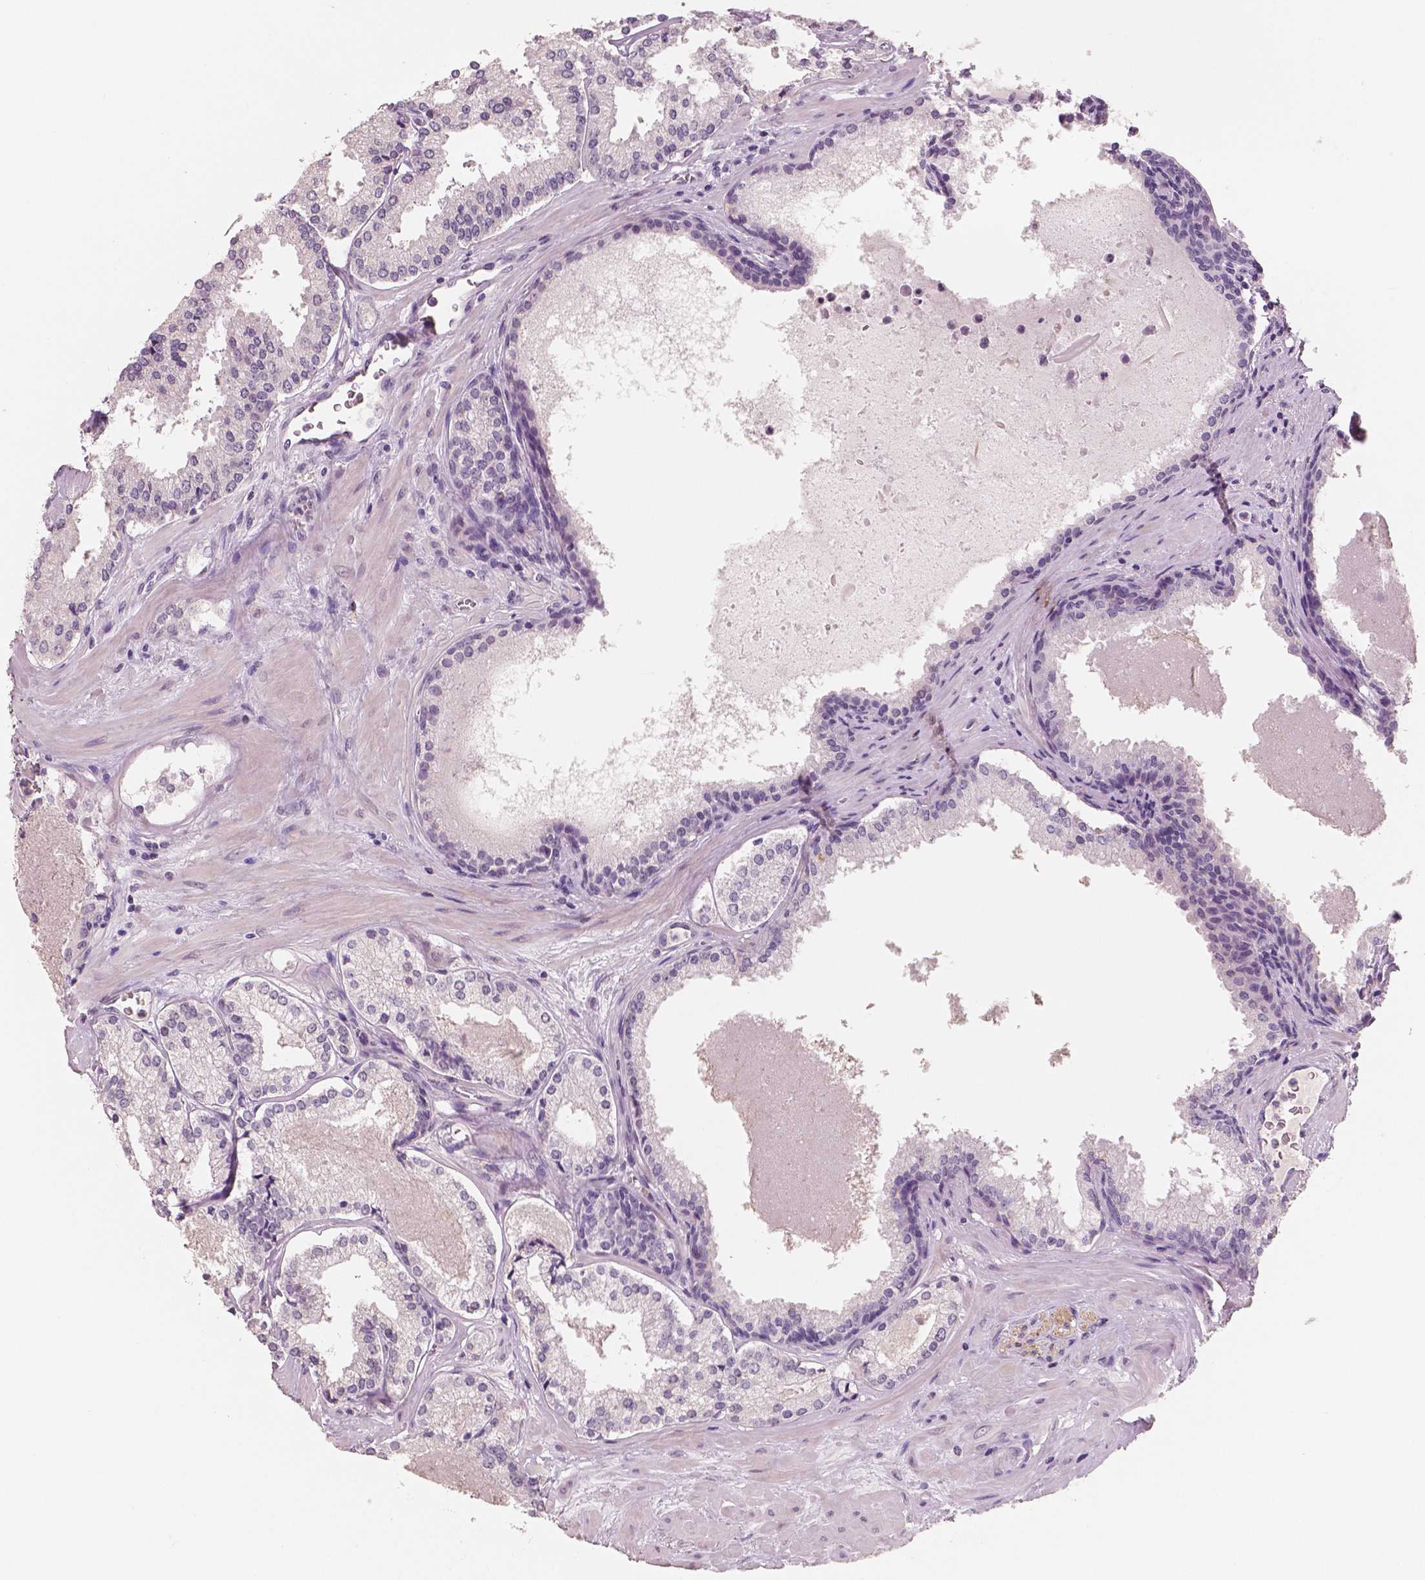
{"staining": {"intensity": "negative", "quantity": "none", "location": "none"}, "tissue": "prostate cancer", "cell_type": "Tumor cells", "image_type": "cancer", "snomed": [{"axis": "morphology", "description": "Adenocarcinoma, Low grade"}, {"axis": "topography", "description": "Prostate"}], "caption": "Immunohistochemistry histopathology image of neoplastic tissue: human prostate cancer stained with DAB shows no significant protein expression in tumor cells.", "gene": "NECAB1", "patient": {"sex": "male", "age": 56}}